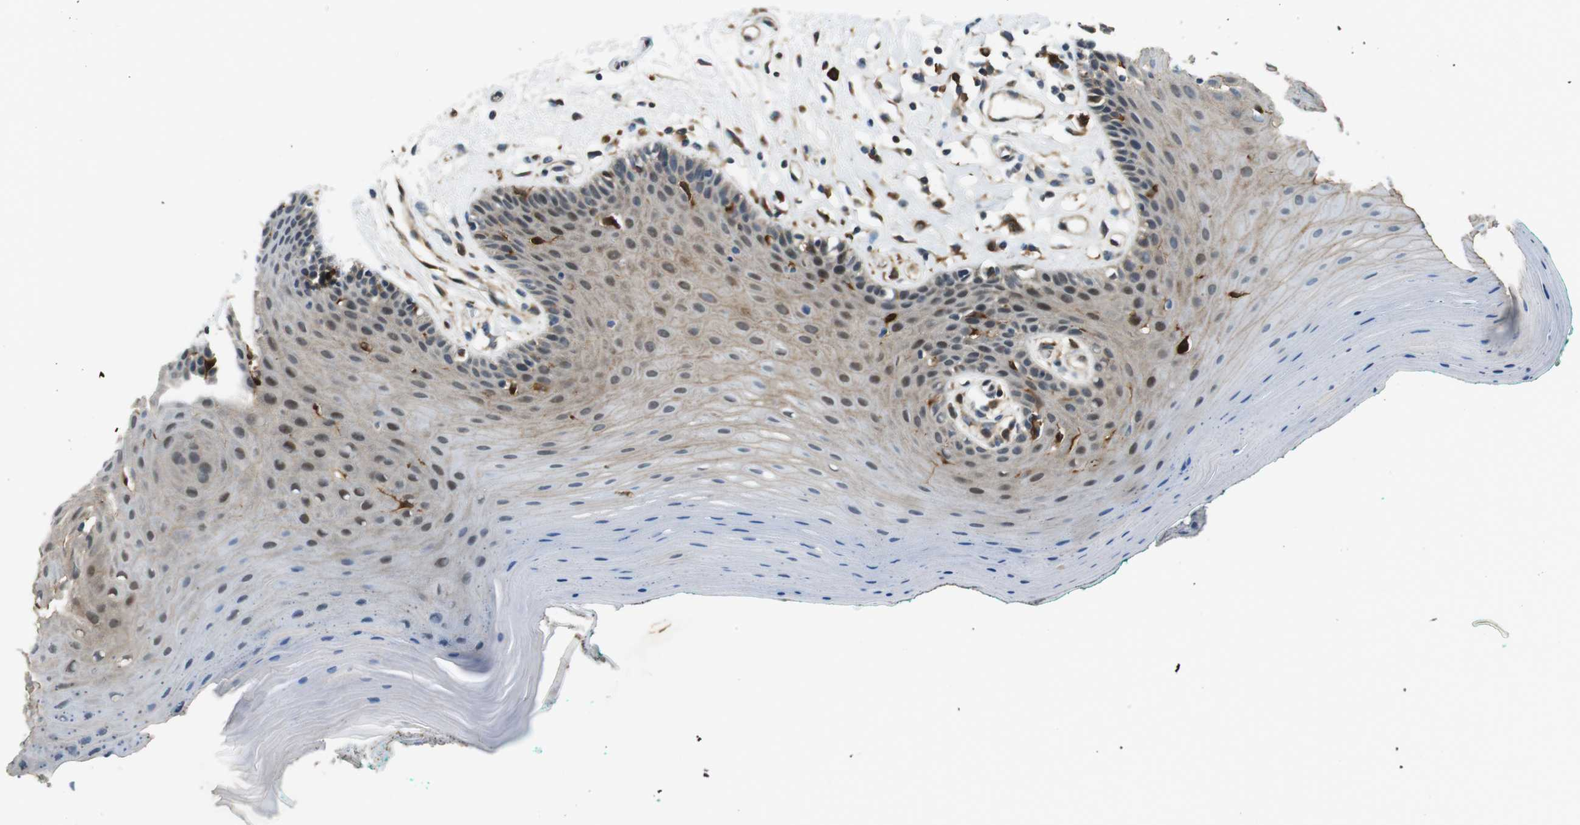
{"staining": {"intensity": "moderate", "quantity": "25%-75%", "location": "cytoplasmic/membranous"}, "tissue": "oral mucosa", "cell_type": "Squamous epithelial cells", "image_type": "normal", "snomed": [{"axis": "morphology", "description": "Normal tissue, NOS"}, {"axis": "topography", "description": "Skeletal muscle"}, {"axis": "topography", "description": "Oral tissue"}], "caption": "This photomicrograph reveals IHC staining of normal oral mucosa, with medium moderate cytoplasmic/membranous staining in about 25%-75% of squamous epithelial cells.", "gene": "PALD1", "patient": {"sex": "male", "age": 58}}